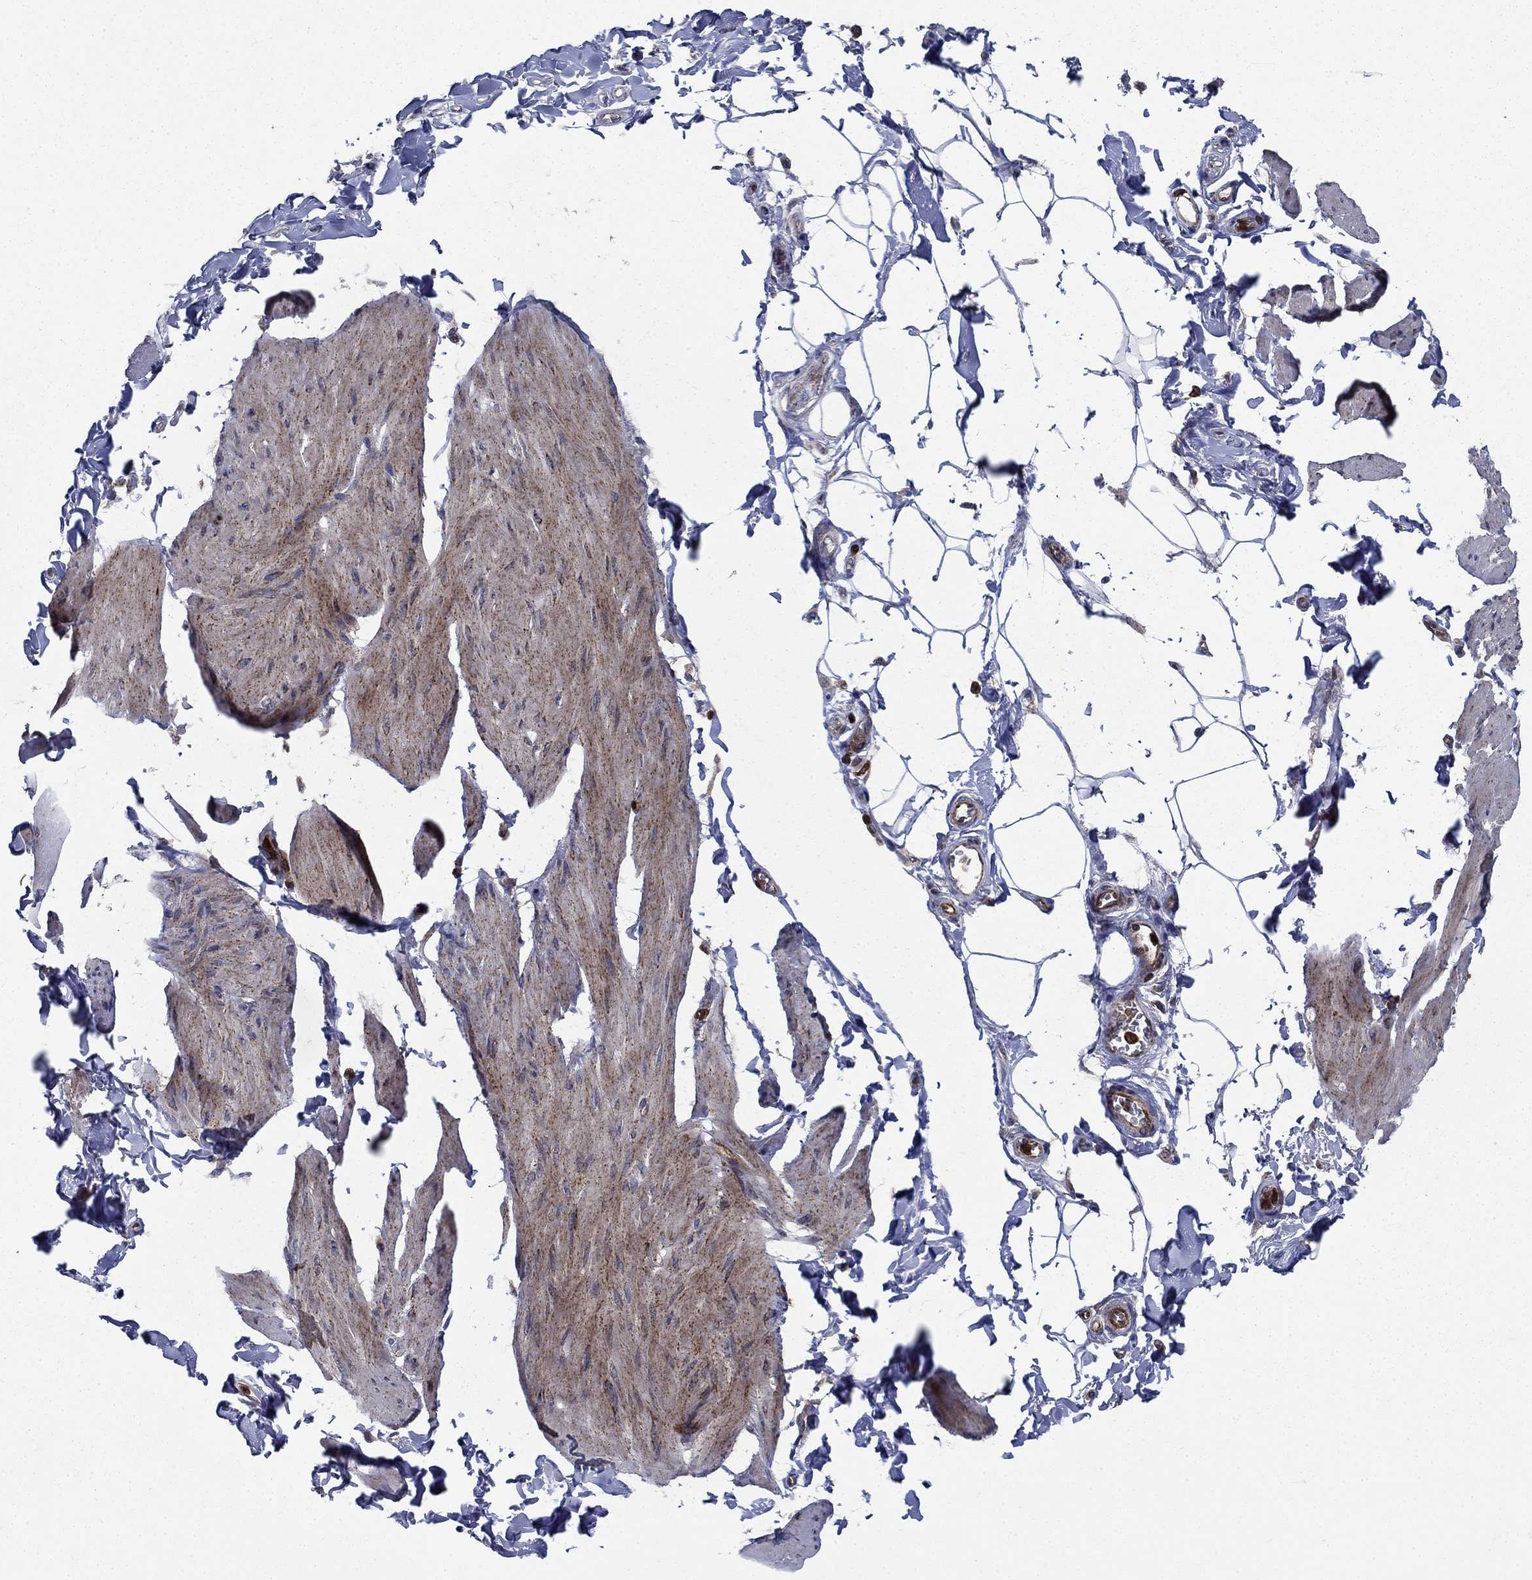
{"staining": {"intensity": "weak", "quantity": ">75%", "location": "cytoplasmic/membranous"}, "tissue": "smooth muscle", "cell_type": "Smooth muscle cells", "image_type": "normal", "snomed": [{"axis": "morphology", "description": "Normal tissue, NOS"}, {"axis": "topography", "description": "Adipose tissue"}, {"axis": "topography", "description": "Smooth muscle"}, {"axis": "topography", "description": "Peripheral nerve tissue"}], "caption": "The photomicrograph exhibits a brown stain indicating the presence of a protein in the cytoplasmic/membranous of smooth muscle cells in smooth muscle. (Stains: DAB in brown, nuclei in blue, Microscopy: brightfield microscopy at high magnification).", "gene": "RNF19B", "patient": {"sex": "male", "age": 83}}